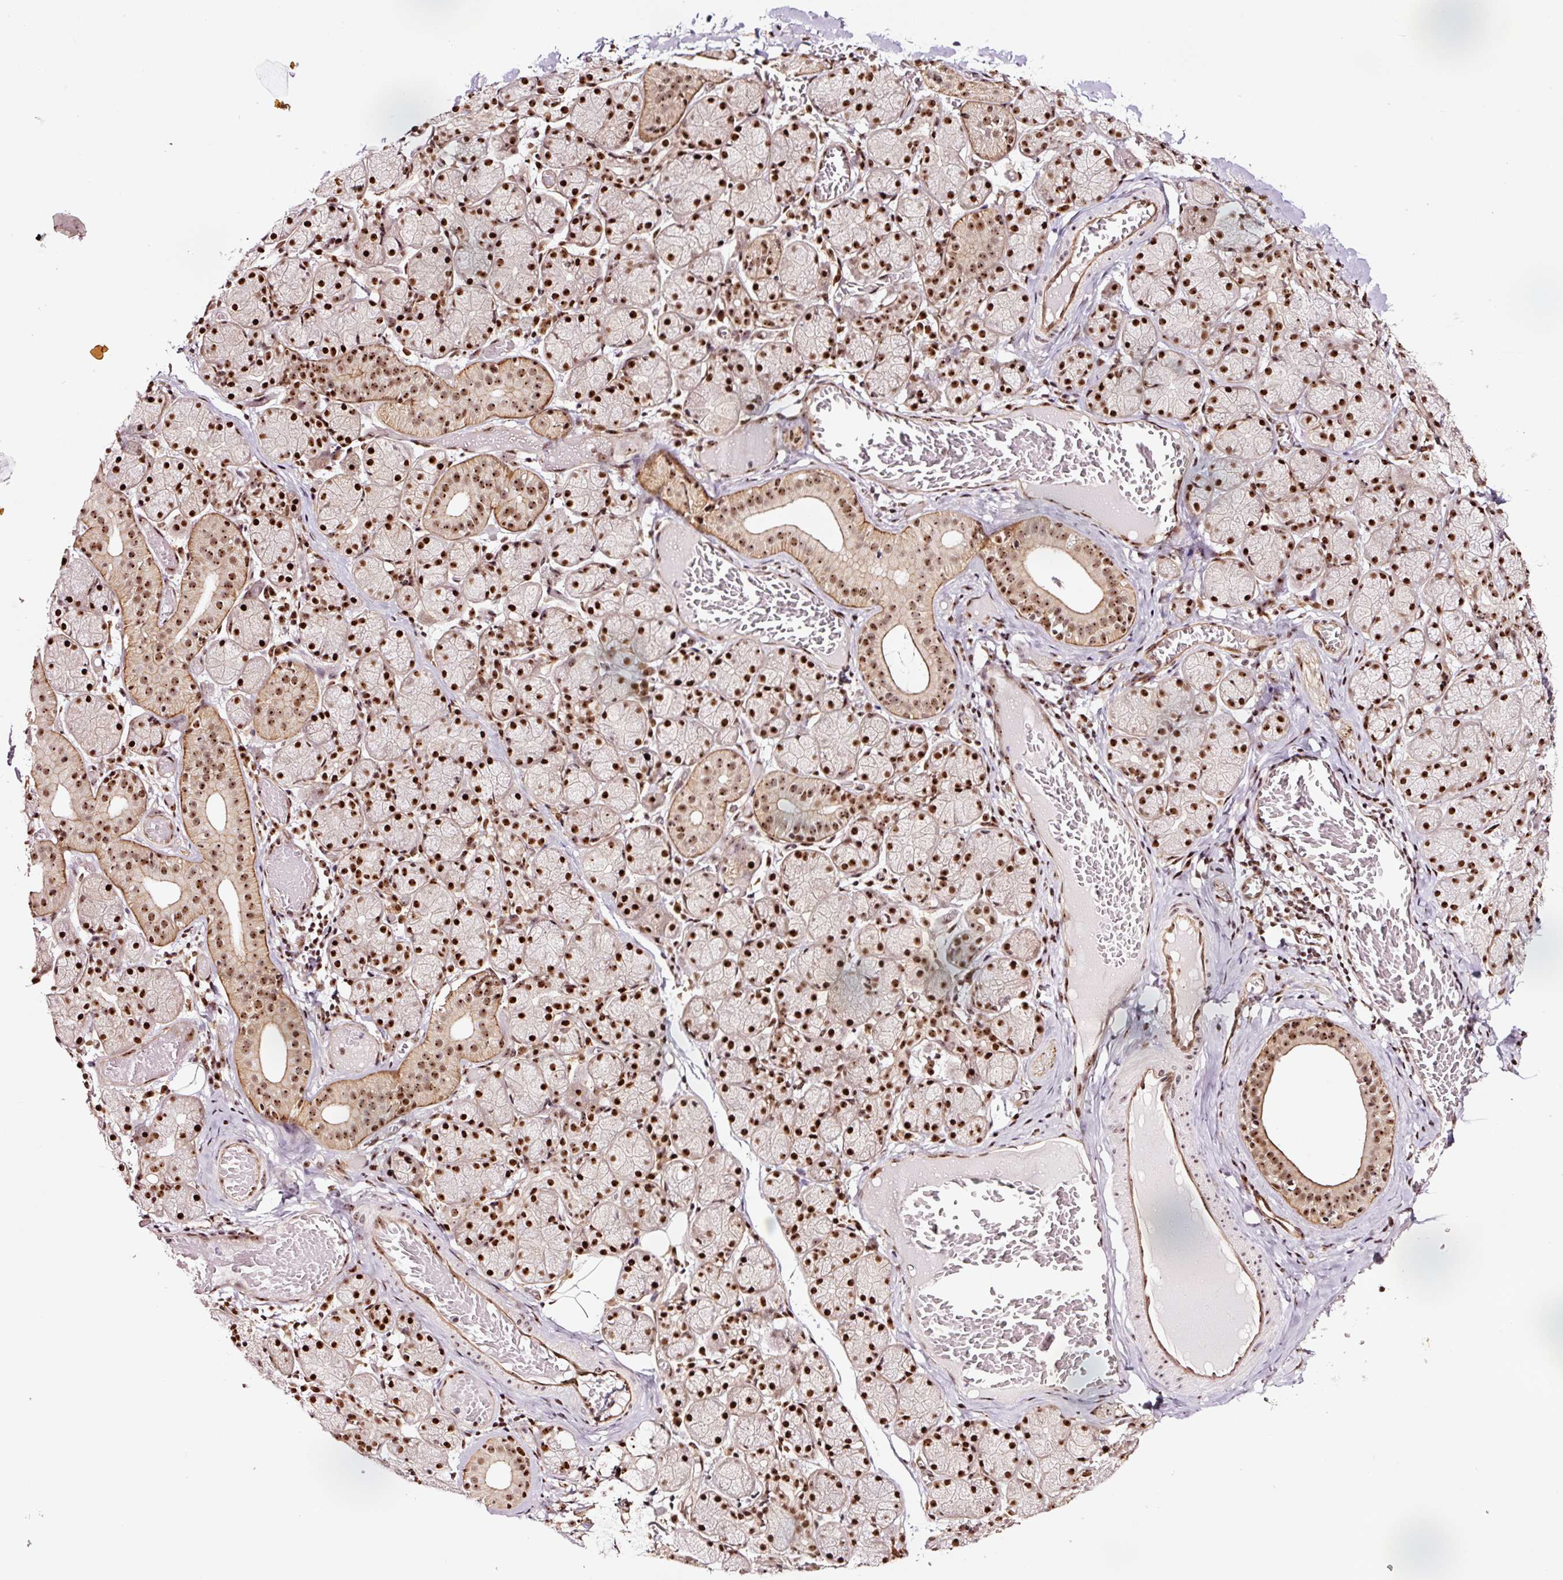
{"staining": {"intensity": "strong", "quantity": ">75%", "location": "cytoplasmic/membranous,nuclear"}, "tissue": "salivary gland", "cell_type": "Glandular cells", "image_type": "normal", "snomed": [{"axis": "morphology", "description": "Normal tissue, NOS"}, {"axis": "topography", "description": "Salivary gland"}], "caption": "Salivary gland stained with a brown dye displays strong cytoplasmic/membranous,nuclear positive positivity in about >75% of glandular cells.", "gene": "GNL3", "patient": {"sex": "female", "age": 24}}